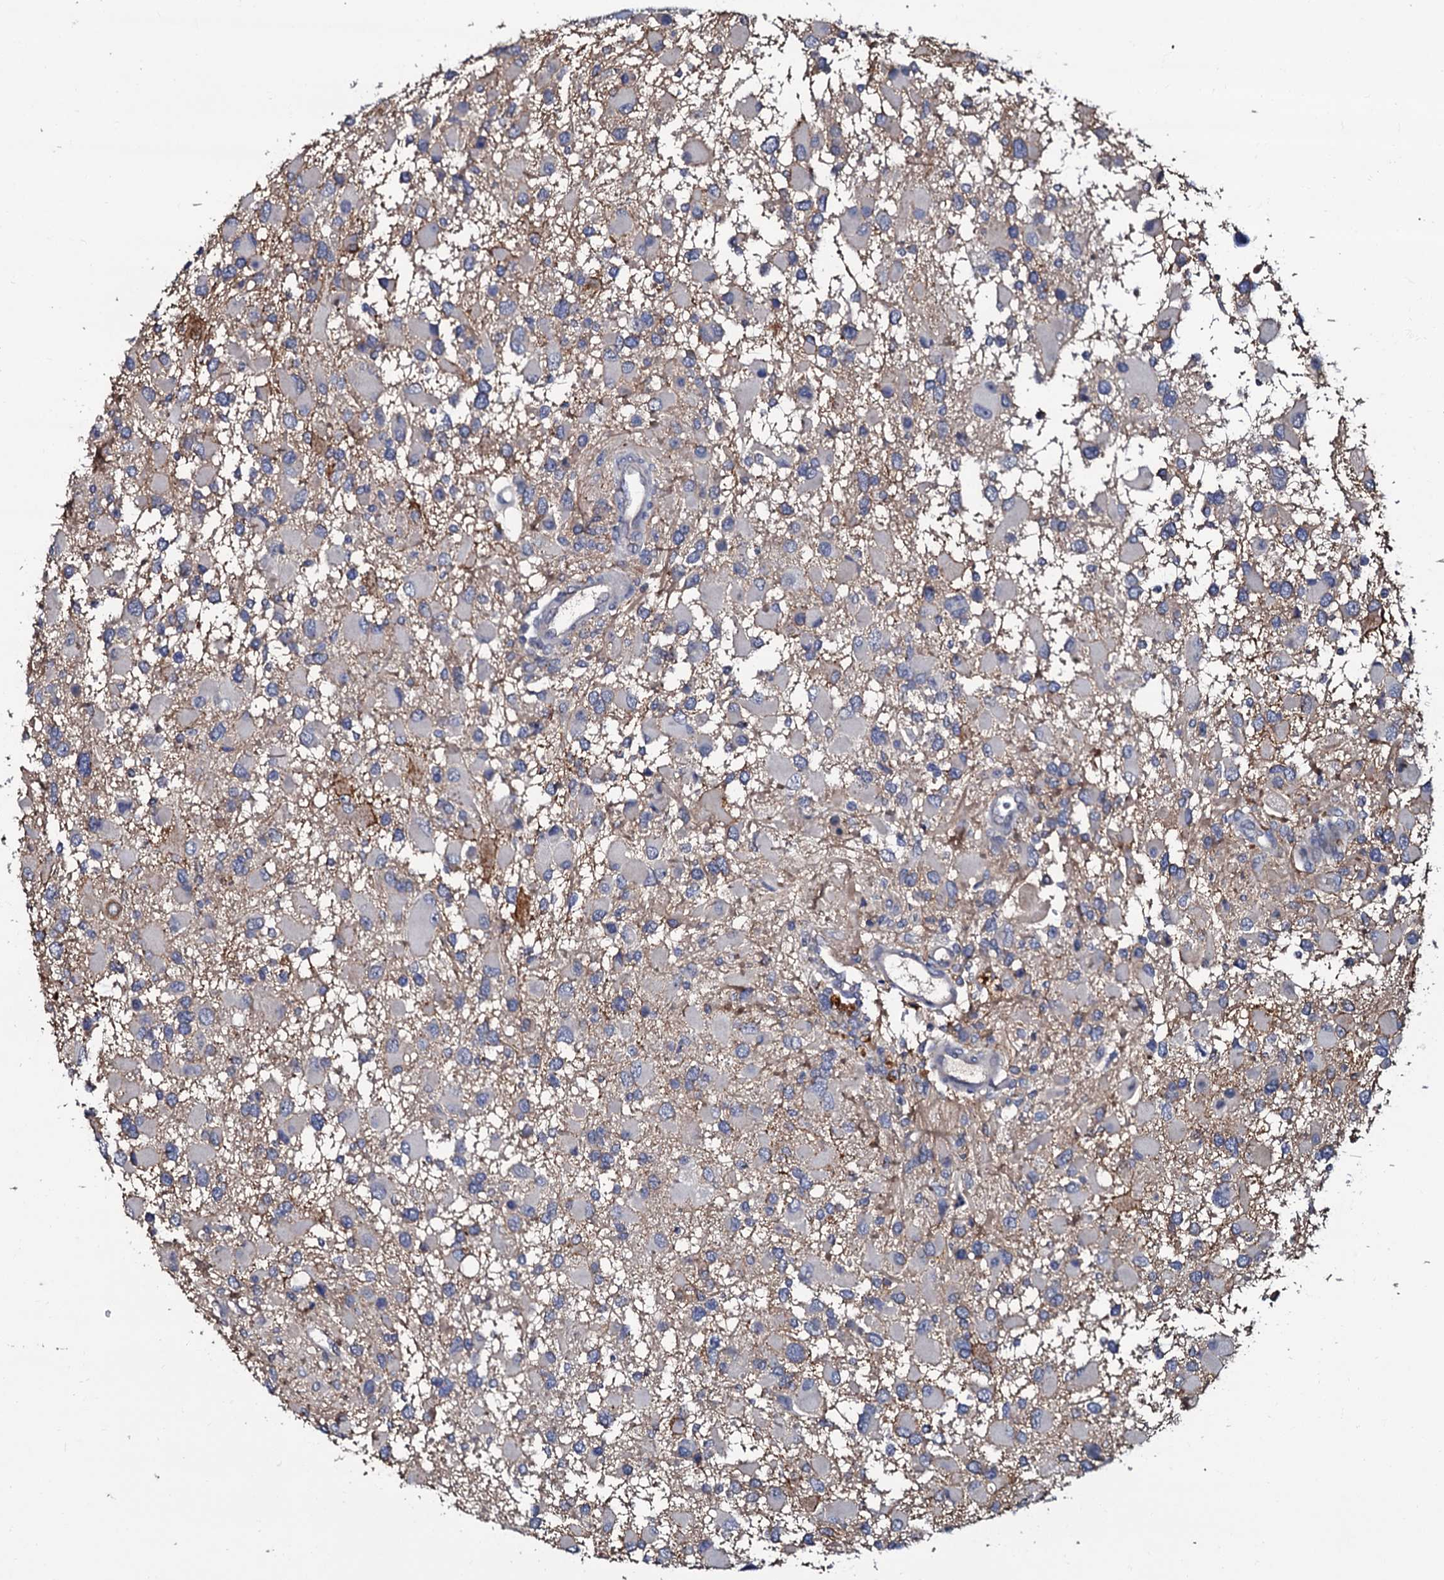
{"staining": {"intensity": "negative", "quantity": "none", "location": "none"}, "tissue": "glioma", "cell_type": "Tumor cells", "image_type": "cancer", "snomed": [{"axis": "morphology", "description": "Glioma, malignant, High grade"}, {"axis": "topography", "description": "Brain"}], "caption": "This is a histopathology image of immunohistochemistry (IHC) staining of malignant glioma (high-grade), which shows no expression in tumor cells.", "gene": "CPNE2", "patient": {"sex": "male", "age": 53}}